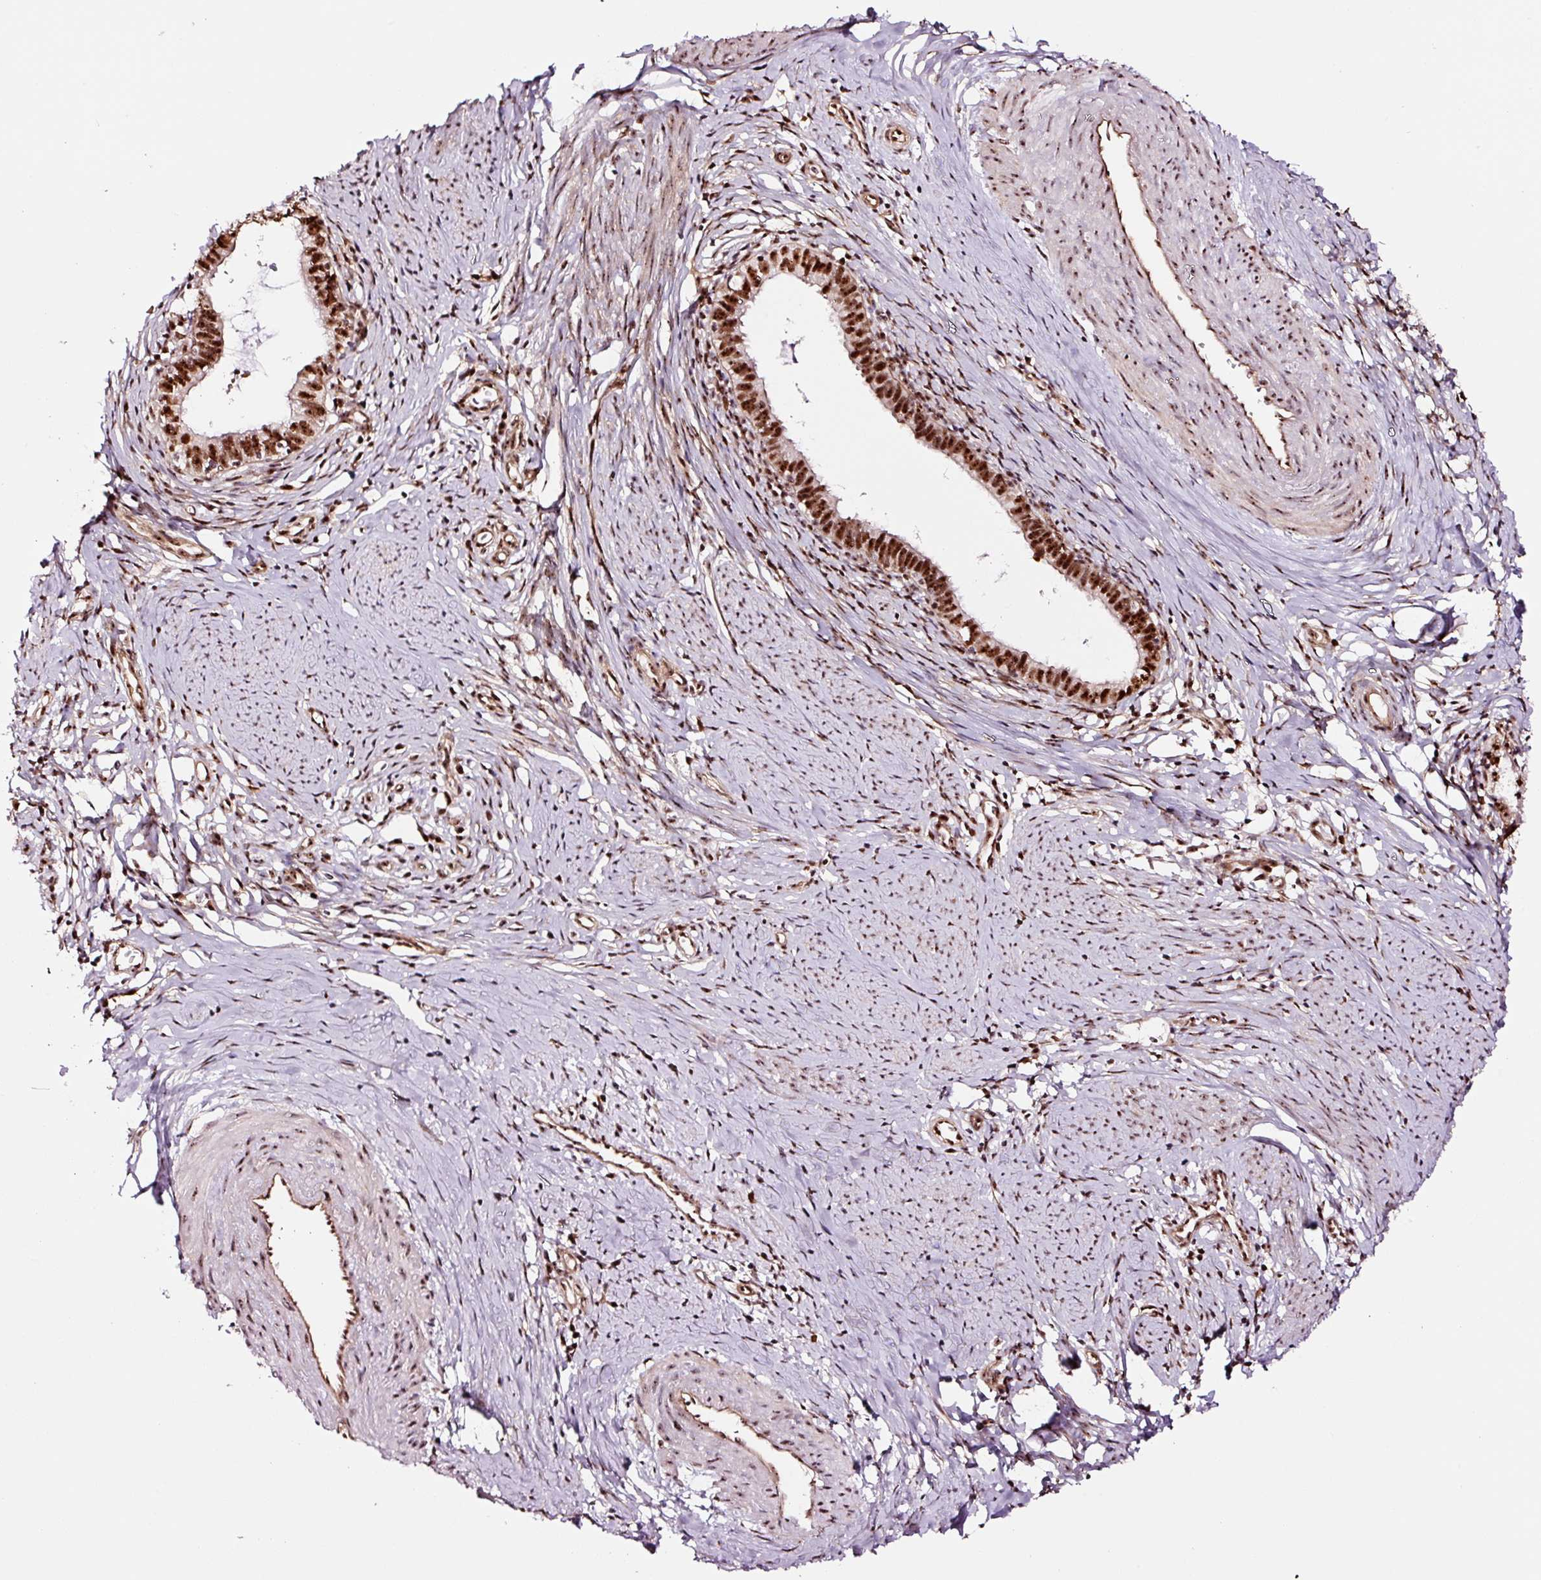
{"staining": {"intensity": "strong", "quantity": ">75%", "location": "nuclear"}, "tissue": "cervical cancer", "cell_type": "Tumor cells", "image_type": "cancer", "snomed": [{"axis": "morphology", "description": "Adenocarcinoma, NOS"}, {"axis": "topography", "description": "Cervix"}], "caption": "Protein analysis of adenocarcinoma (cervical) tissue reveals strong nuclear positivity in approximately >75% of tumor cells.", "gene": "GNL3", "patient": {"sex": "female", "age": 36}}